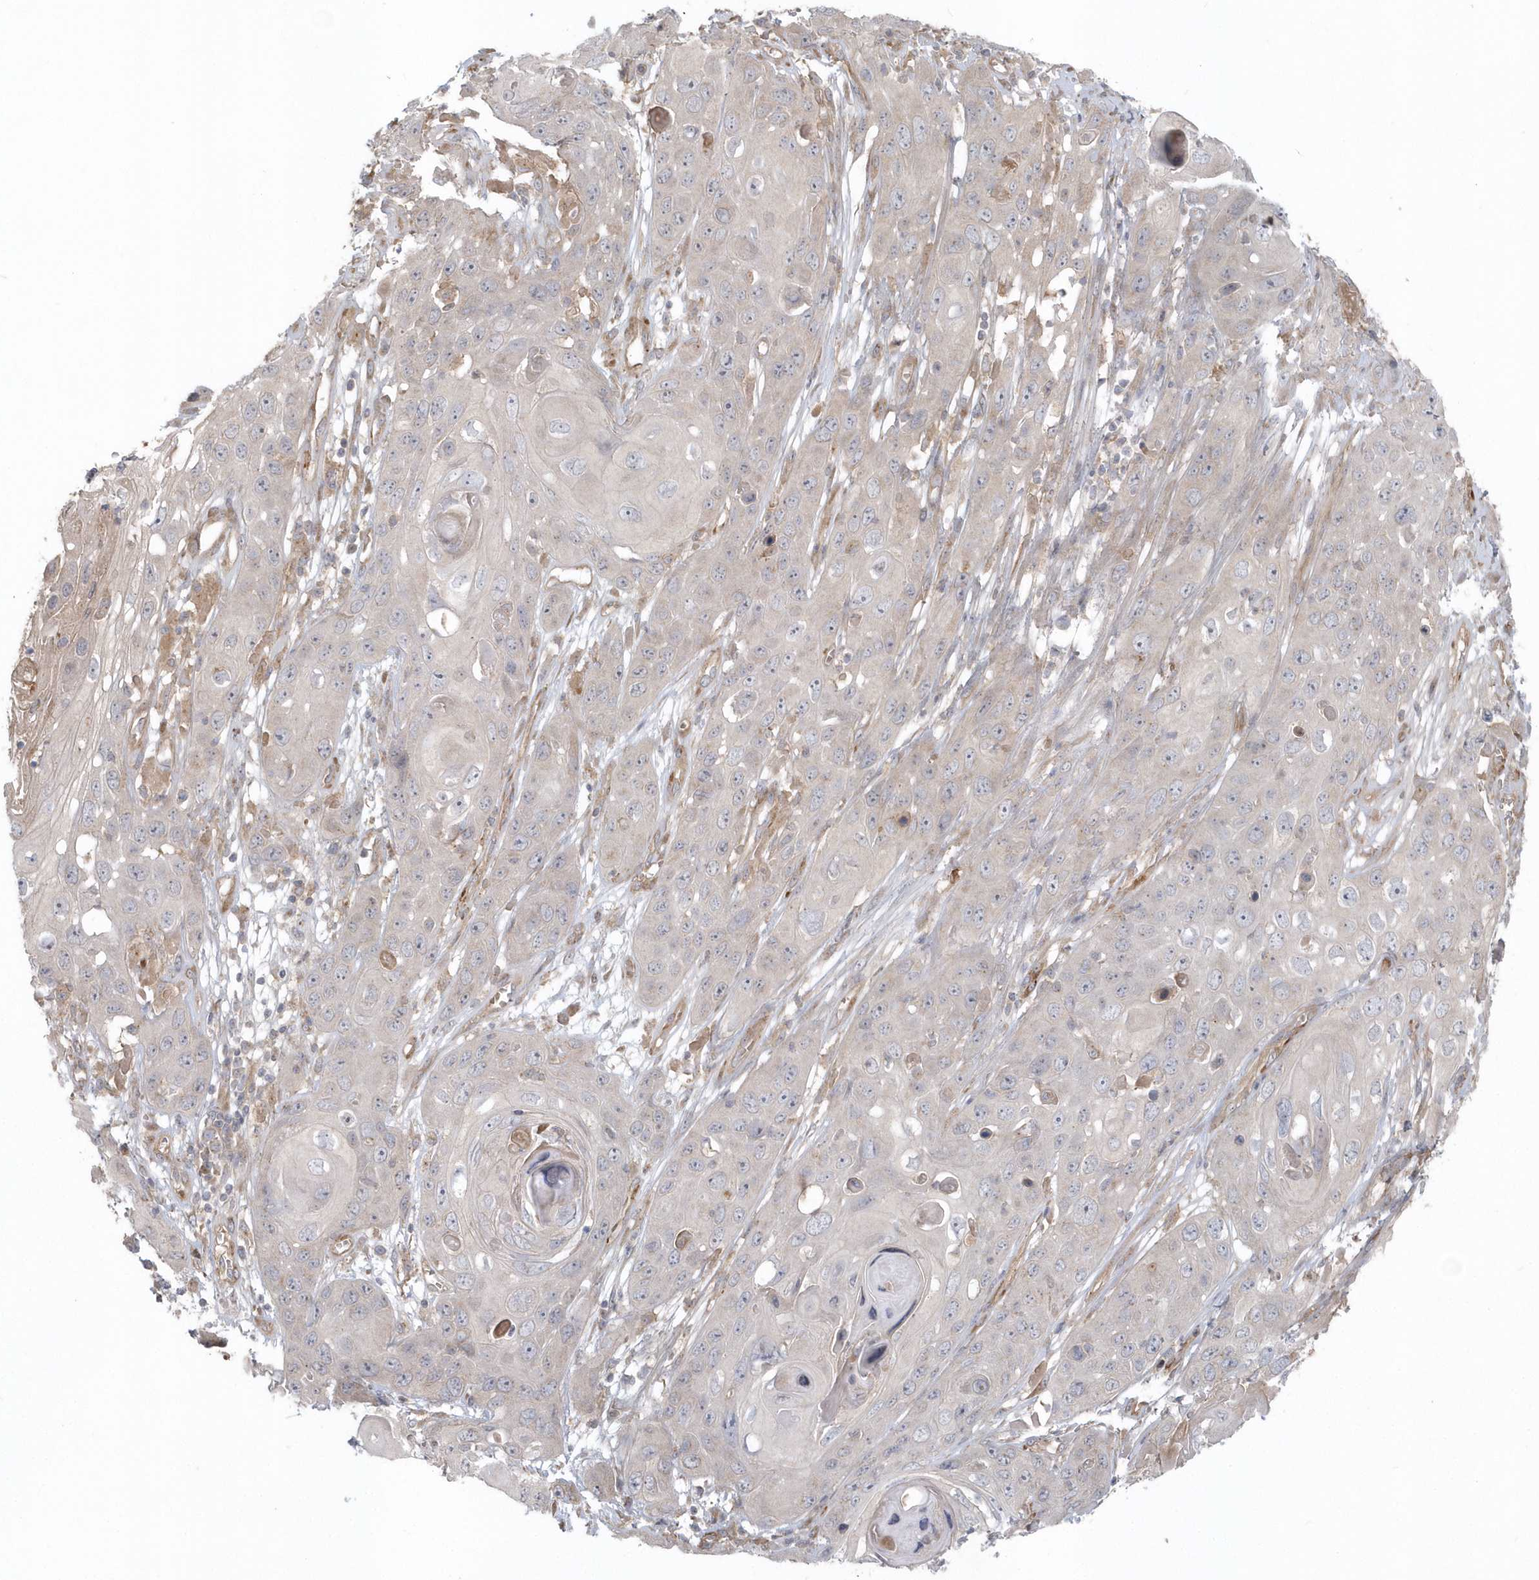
{"staining": {"intensity": "negative", "quantity": "none", "location": "none"}, "tissue": "skin cancer", "cell_type": "Tumor cells", "image_type": "cancer", "snomed": [{"axis": "morphology", "description": "Squamous cell carcinoma, NOS"}, {"axis": "topography", "description": "Skin"}], "caption": "An IHC image of squamous cell carcinoma (skin) is shown. There is no staining in tumor cells of squamous cell carcinoma (skin).", "gene": "ACTR1A", "patient": {"sex": "male", "age": 55}}